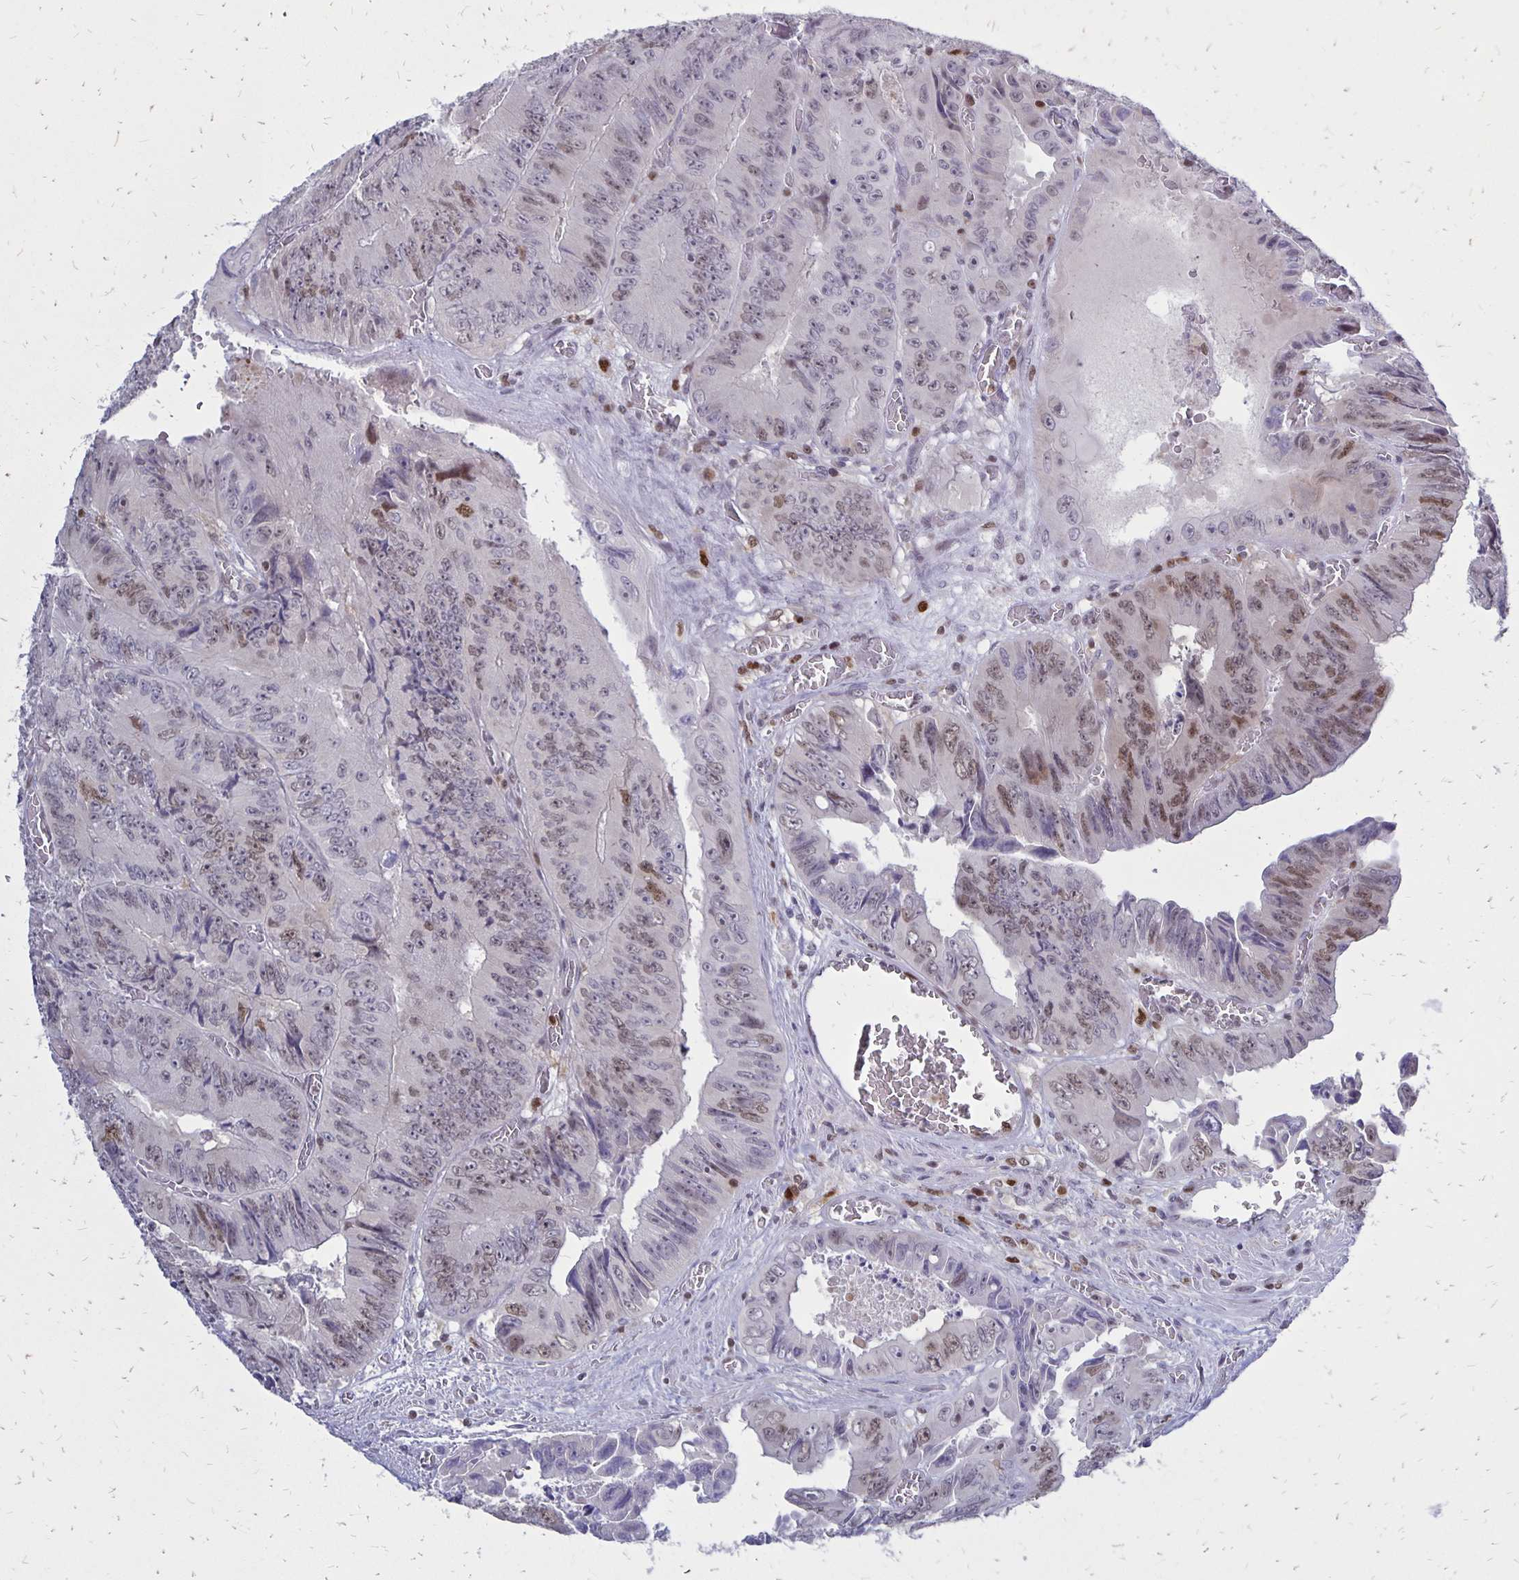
{"staining": {"intensity": "weak", "quantity": "25%-75%", "location": "nuclear"}, "tissue": "colorectal cancer", "cell_type": "Tumor cells", "image_type": "cancer", "snomed": [{"axis": "morphology", "description": "Adenocarcinoma, NOS"}, {"axis": "topography", "description": "Colon"}], "caption": "This photomicrograph exhibits immunohistochemistry staining of human colorectal cancer (adenocarcinoma), with low weak nuclear staining in approximately 25%-75% of tumor cells.", "gene": "DCK", "patient": {"sex": "female", "age": 84}}